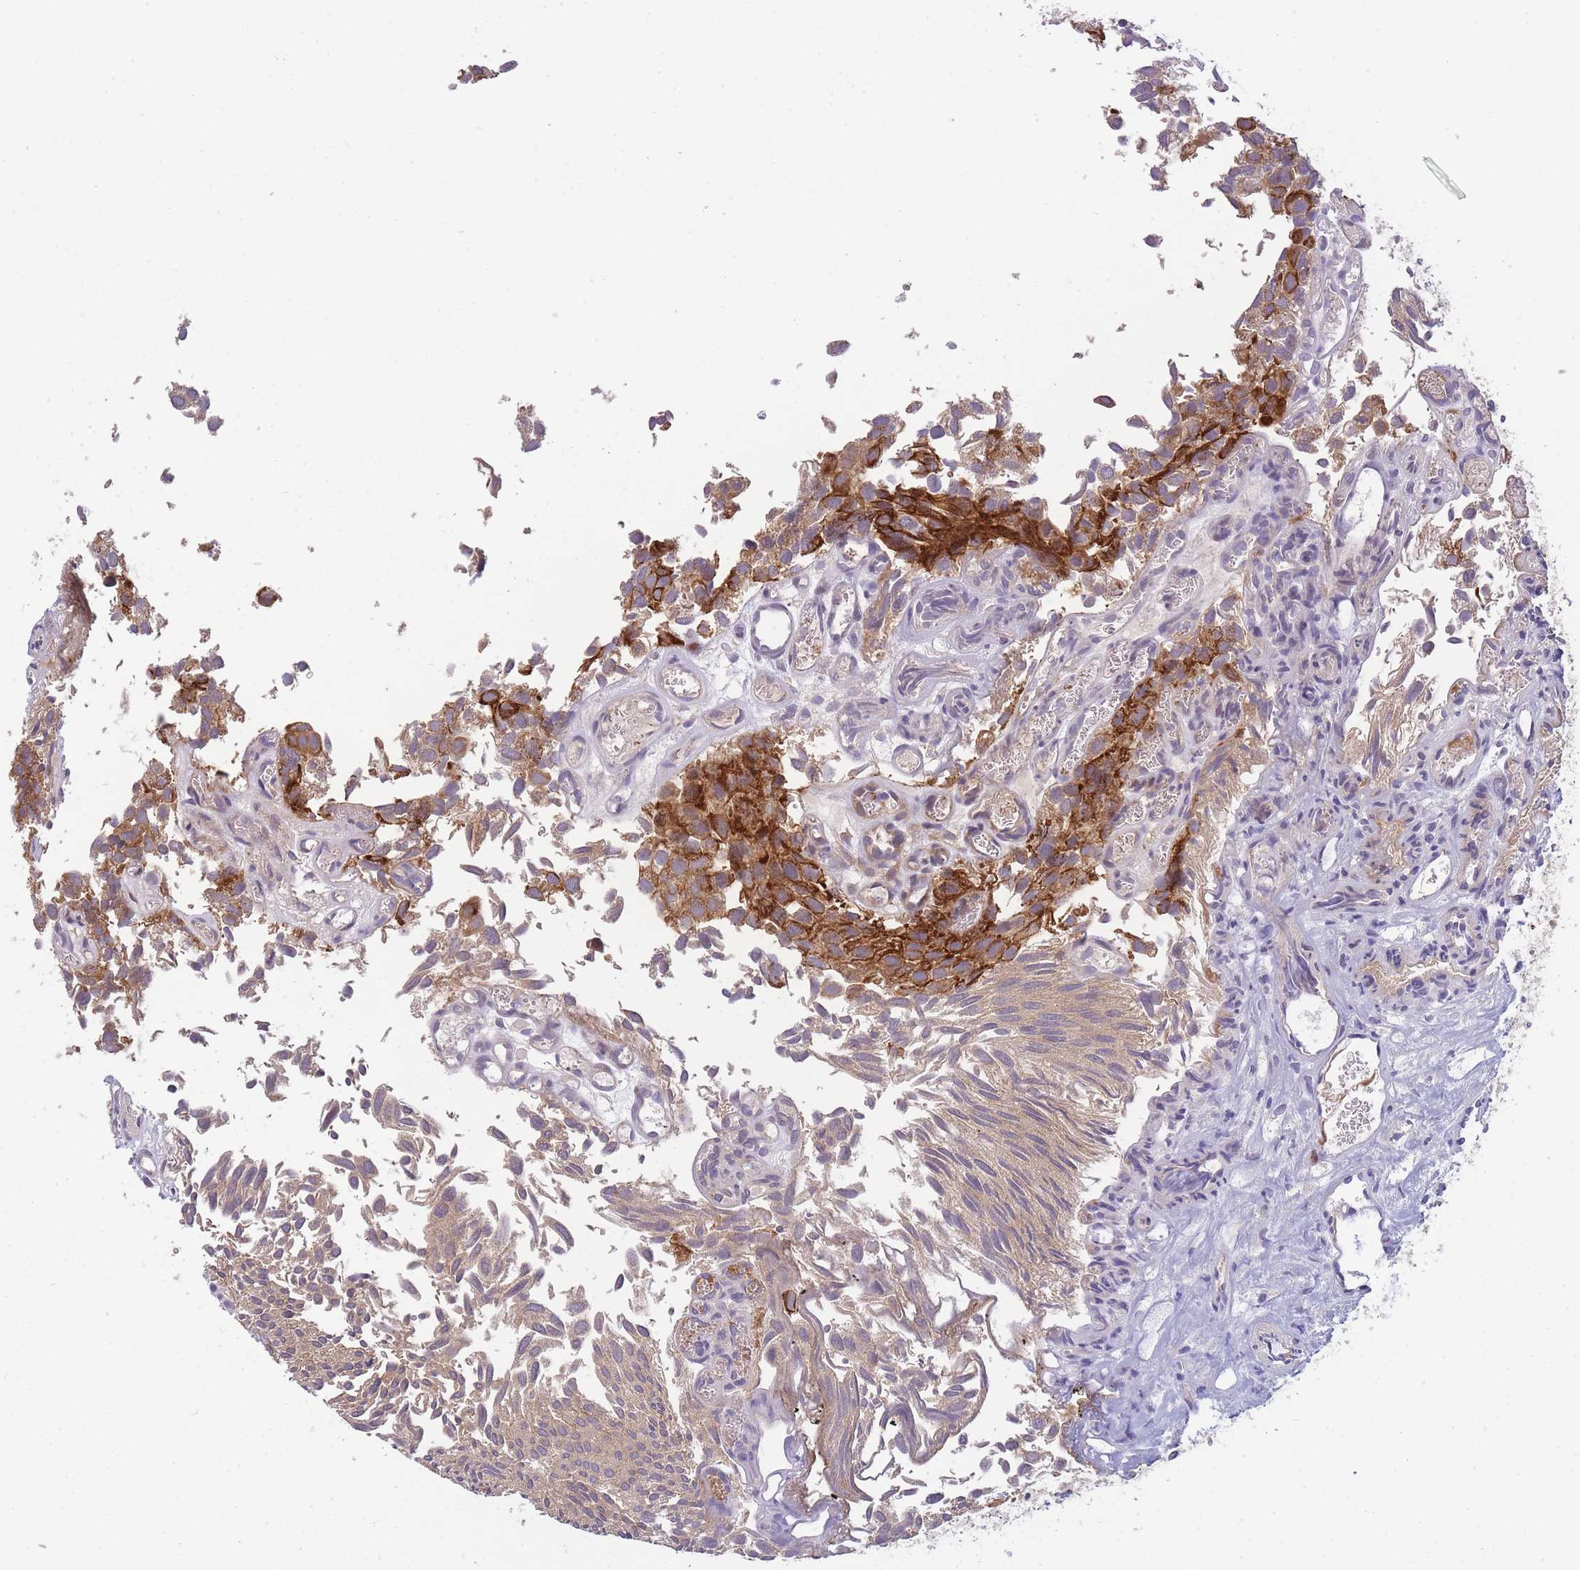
{"staining": {"intensity": "strong", "quantity": ">75%", "location": "cytoplasmic/membranous"}, "tissue": "urothelial cancer", "cell_type": "Tumor cells", "image_type": "cancer", "snomed": [{"axis": "morphology", "description": "Urothelial carcinoma, Low grade"}, {"axis": "topography", "description": "Urinary bladder"}], "caption": "Urothelial carcinoma (low-grade) stained for a protein exhibits strong cytoplasmic/membranous positivity in tumor cells. (Stains: DAB (3,3'-diaminobenzidine) in brown, nuclei in blue, Microscopy: brightfield microscopy at high magnification).", "gene": "PFDN6", "patient": {"sex": "male", "age": 88}}